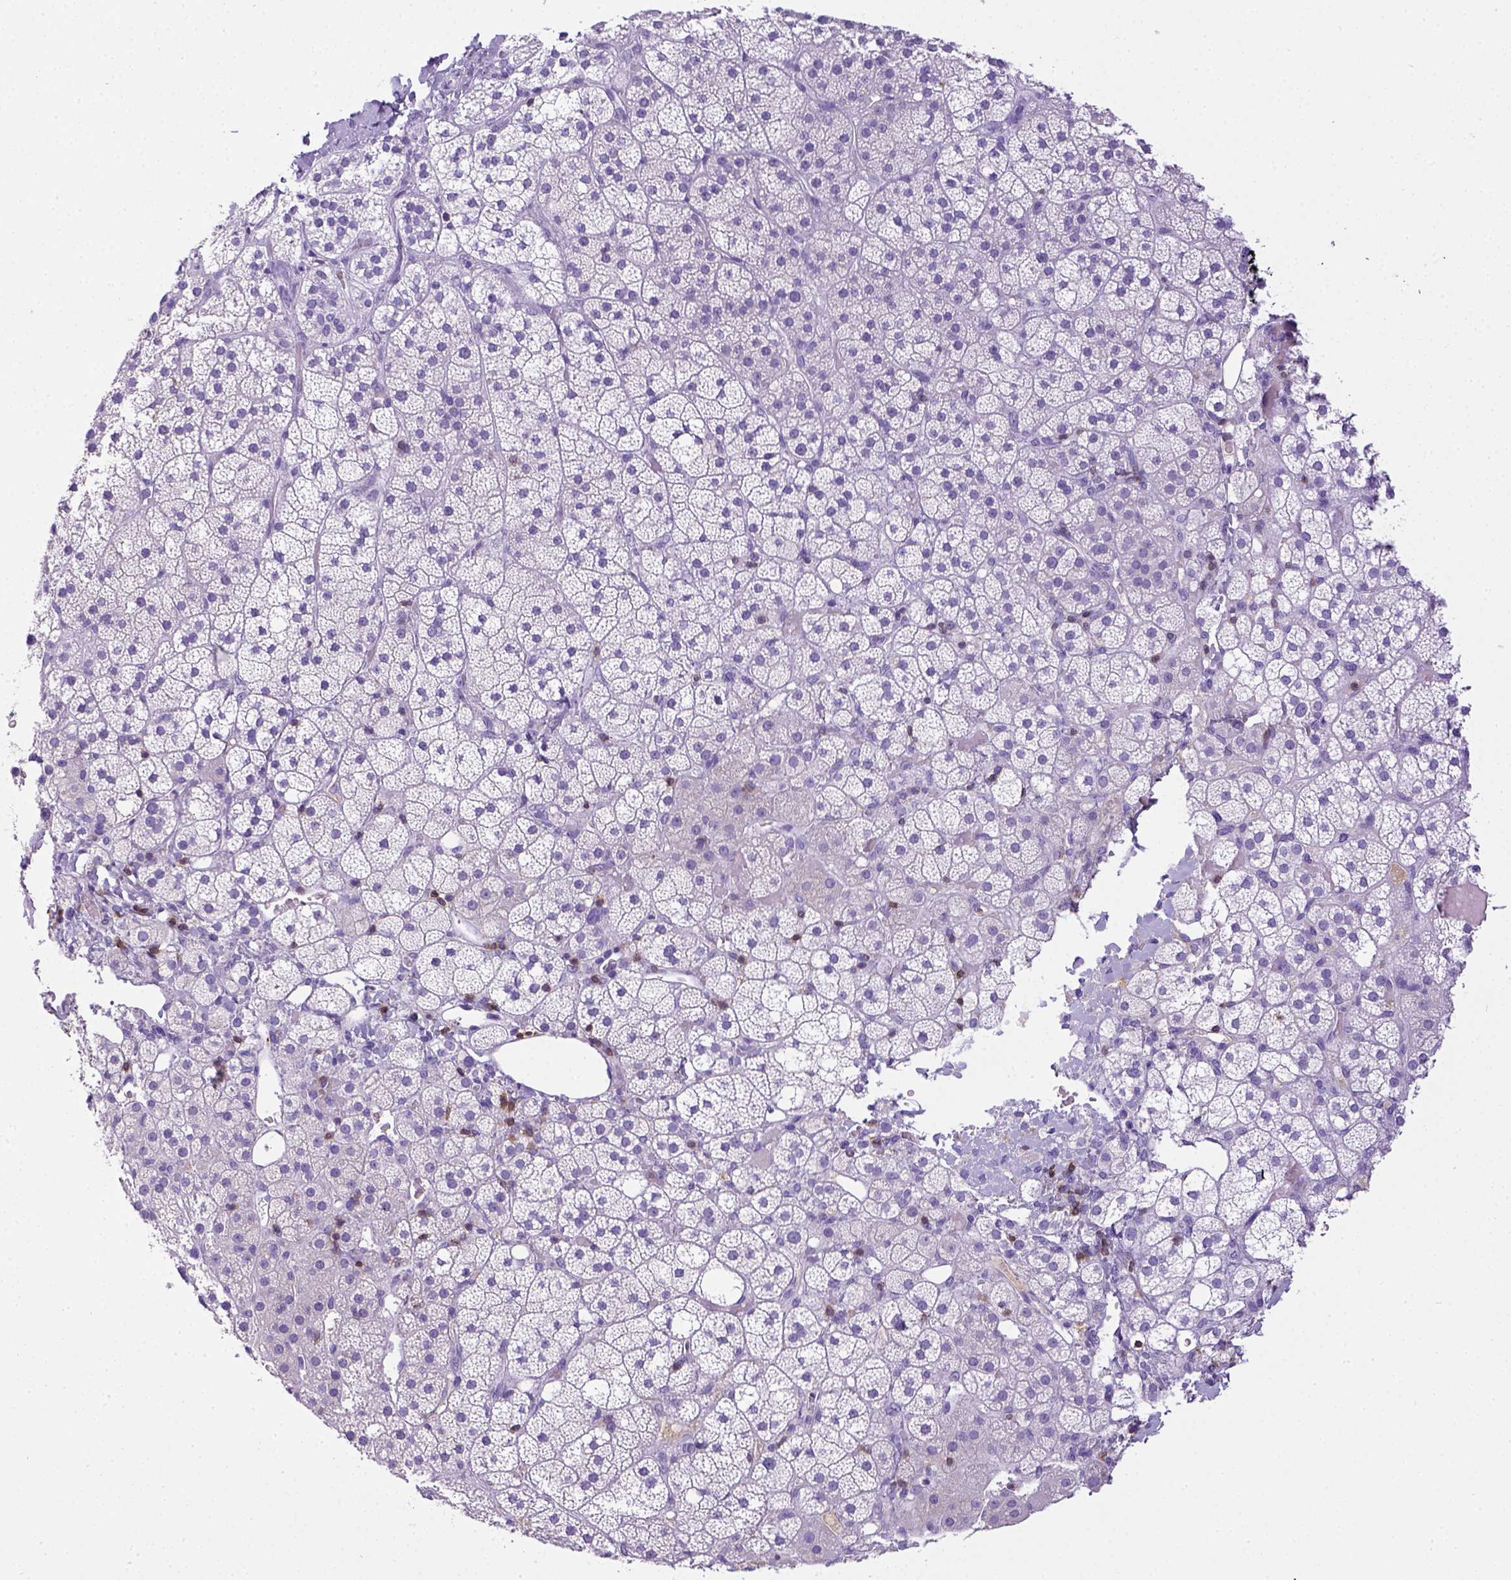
{"staining": {"intensity": "negative", "quantity": "none", "location": "none"}, "tissue": "adrenal gland", "cell_type": "Glandular cells", "image_type": "normal", "snomed": [{"axis": "morphology", "description": "Normal tissue, NOS"}, {"axis": "topography", "description": "Adrenal gland"}], "caption": "A high-resolution micrograph shows IHC staining of benign adrenal gland, which exhibits no significant positivity in glandular cells.", "gene": "CD3E", "patient": {"sex": "male", "age": 53}}